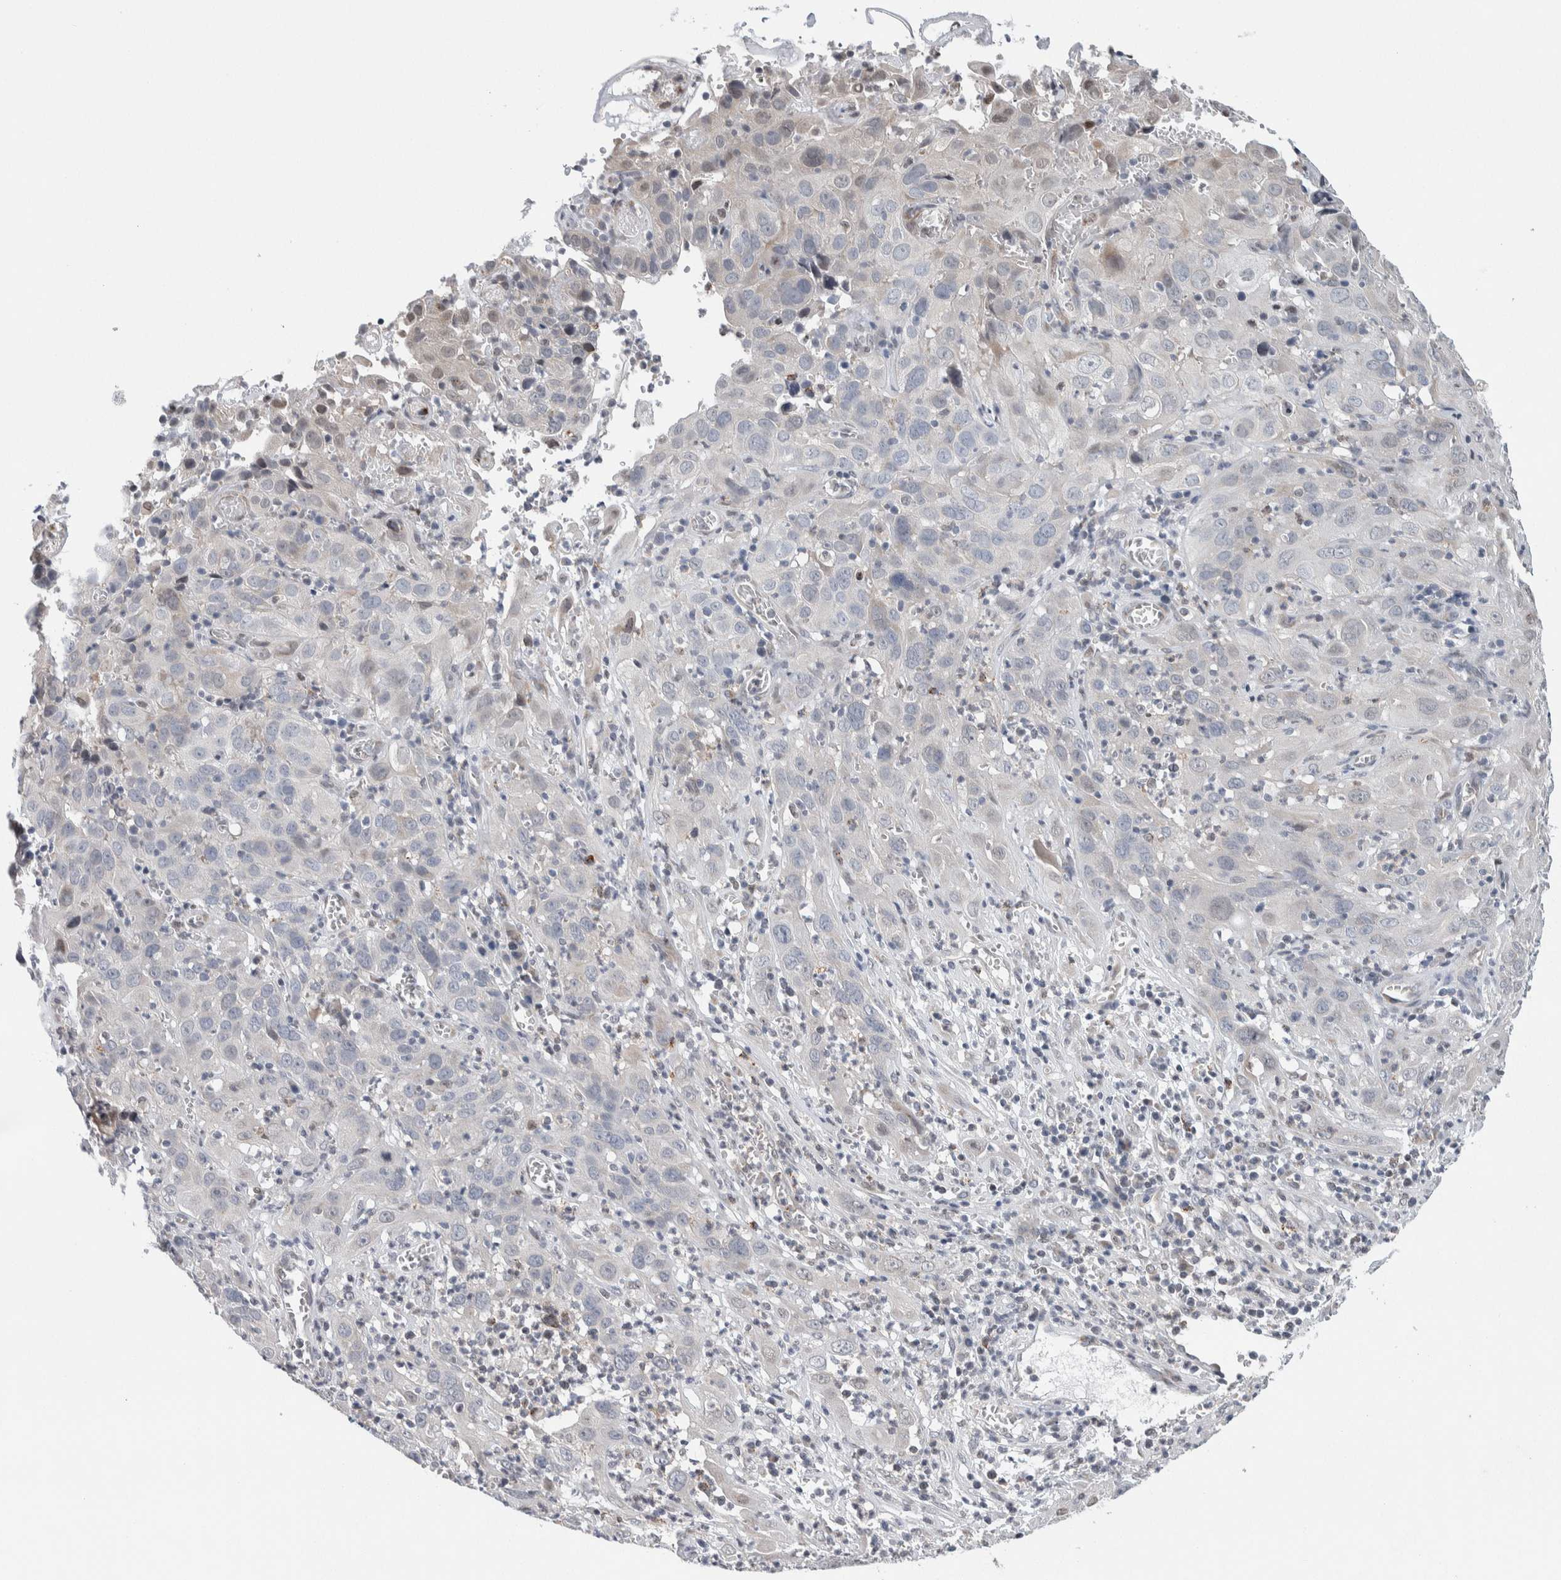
{"staining": {"intensity": "negative", "quantity": "none", "location": "none"}, "tissue": "cervical cancer", "cell_type": "Tumor cells", "image_type": "cancer", "snomed": [{"axis": "morphology", "description": "Squamous cell carcinoma, NOS"}, {"axis": "topography", "description": "Cervix"}], "caption": "A high-resolution micrograph shows IHC staining of cervical squamous cell carcinoma, which demonstrates no significant staining in tumor cells. The staining was performed using DAB (3,3'-diaminobenzidine) to visualize the protein expression in brown, while the nuclei were stained in blue with hematoxylin (Magnification: 20x).", "gene": "NEUROD1", "patient": {"sex": "female", "age": 32}}